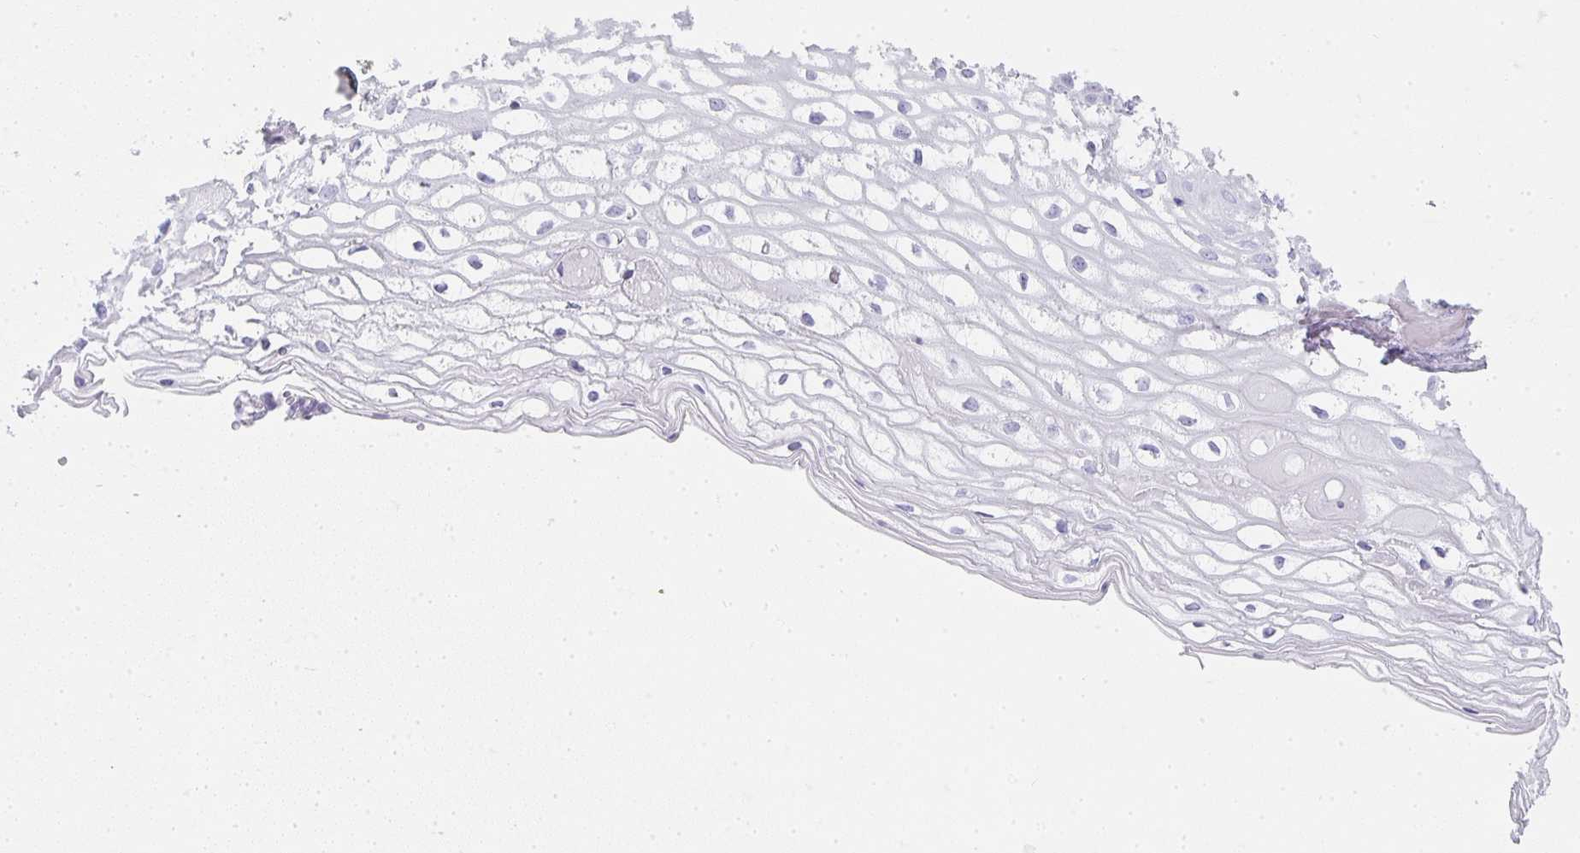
{"staining": {"intensity": "negative", "quantity": "none", "location": "none"}, "tissue": "cervix", "cell_type": "Glandular cells", "image_type": "normal", "snomed": [{"axis": "morphology", "description": "Normal tissue, NOS"}, {"axis": "topography", "description": "Cervix"}], "caption": "This is an IHC image of normal human cervix. There is no expression in glandular cells.", "gene": "TPSD1", "patient": {"sex": "female", "age": 36}}